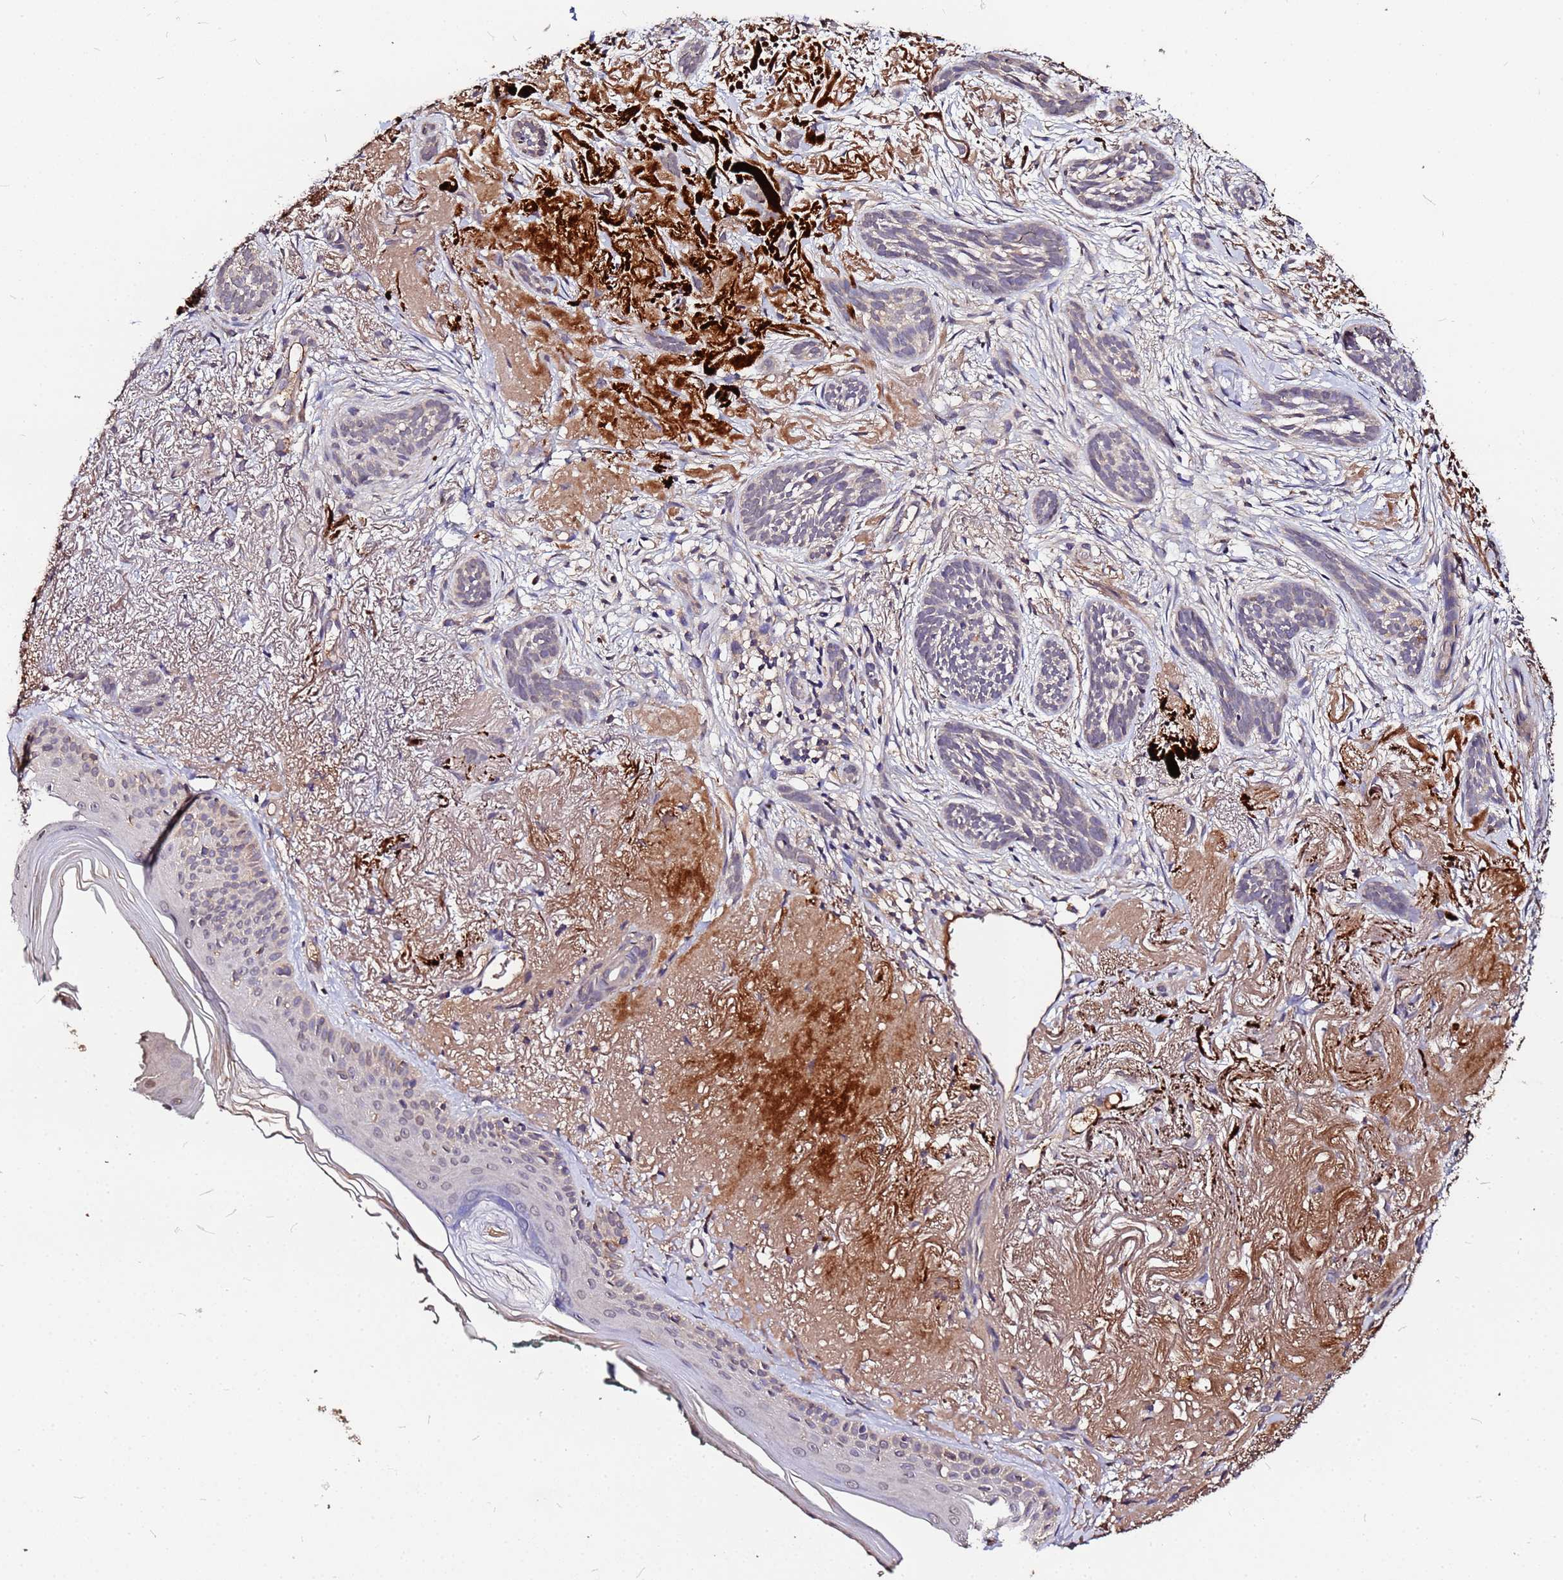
{"staining": {"intensity": "negative", "quantity": "none", "location": "none"}, "tissue": "skin cancer", "cell_type": "Tumor cells", "image_type": "cancer", "snomed": [{"axis": "morphology", "description": "Basal cell carcinoma"}, {"axis": "topography", "description": "Skin"}], "caption": "A high-resolution micrograph shows immunohistochemistry (IHC) staining of basal cell carcinoma (skin), which shows no significant expression in tumor cells.", "gene": "MTERF1", "patient": {"sex": "male", "age": 71}}